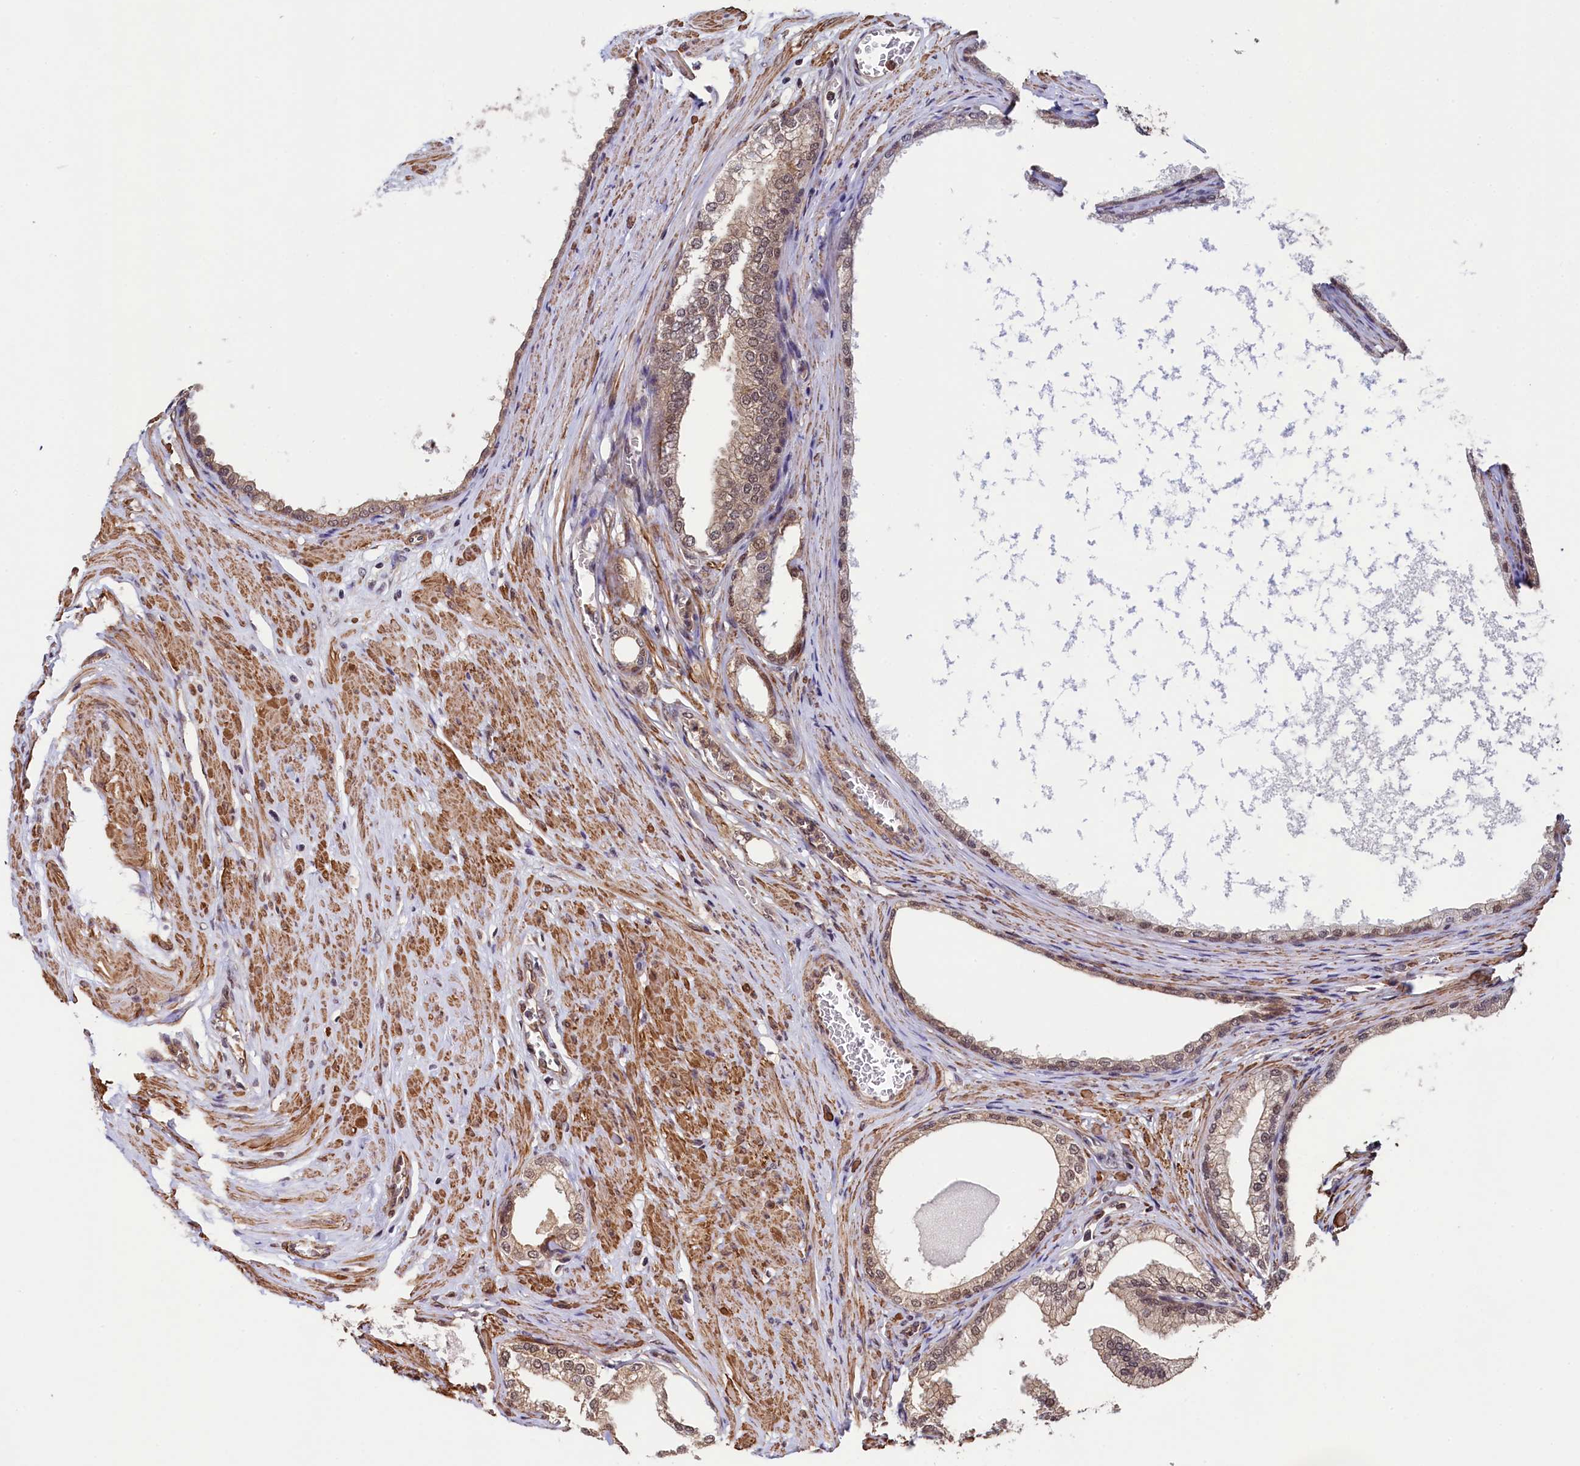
{"staining": {"intensity": "moderate", "quantity": ">75%", "location": "cytoplasmic/membranous,nuclear"}, "tissue": "prostate", "cell_type": "Glandular cells", "image_type": "normal", "snomed": [{"axis": "morphology", "description": "Normal tissue, NOS"}, {"axis": "morphology", "description": "Urothelial carcinoma, Low grade"}, {"axis": "topography", "description": "Urinary bladder"}, {"axis": "topography", "description": "Prostate"}], "caption": "Immunohistochemical staining of normal human prostate shows moderate cytoplasmic/membranous,nuclear protein positivity in about >75% of glandular cells. (Stains: DAB (3,3'-diaminobenzidine) in brown, nuclei in blue, Microscopy: brightfield microscopy at high magnification).", "gene": "LEO1", "patient": {"sex": "male", "age": 60}}